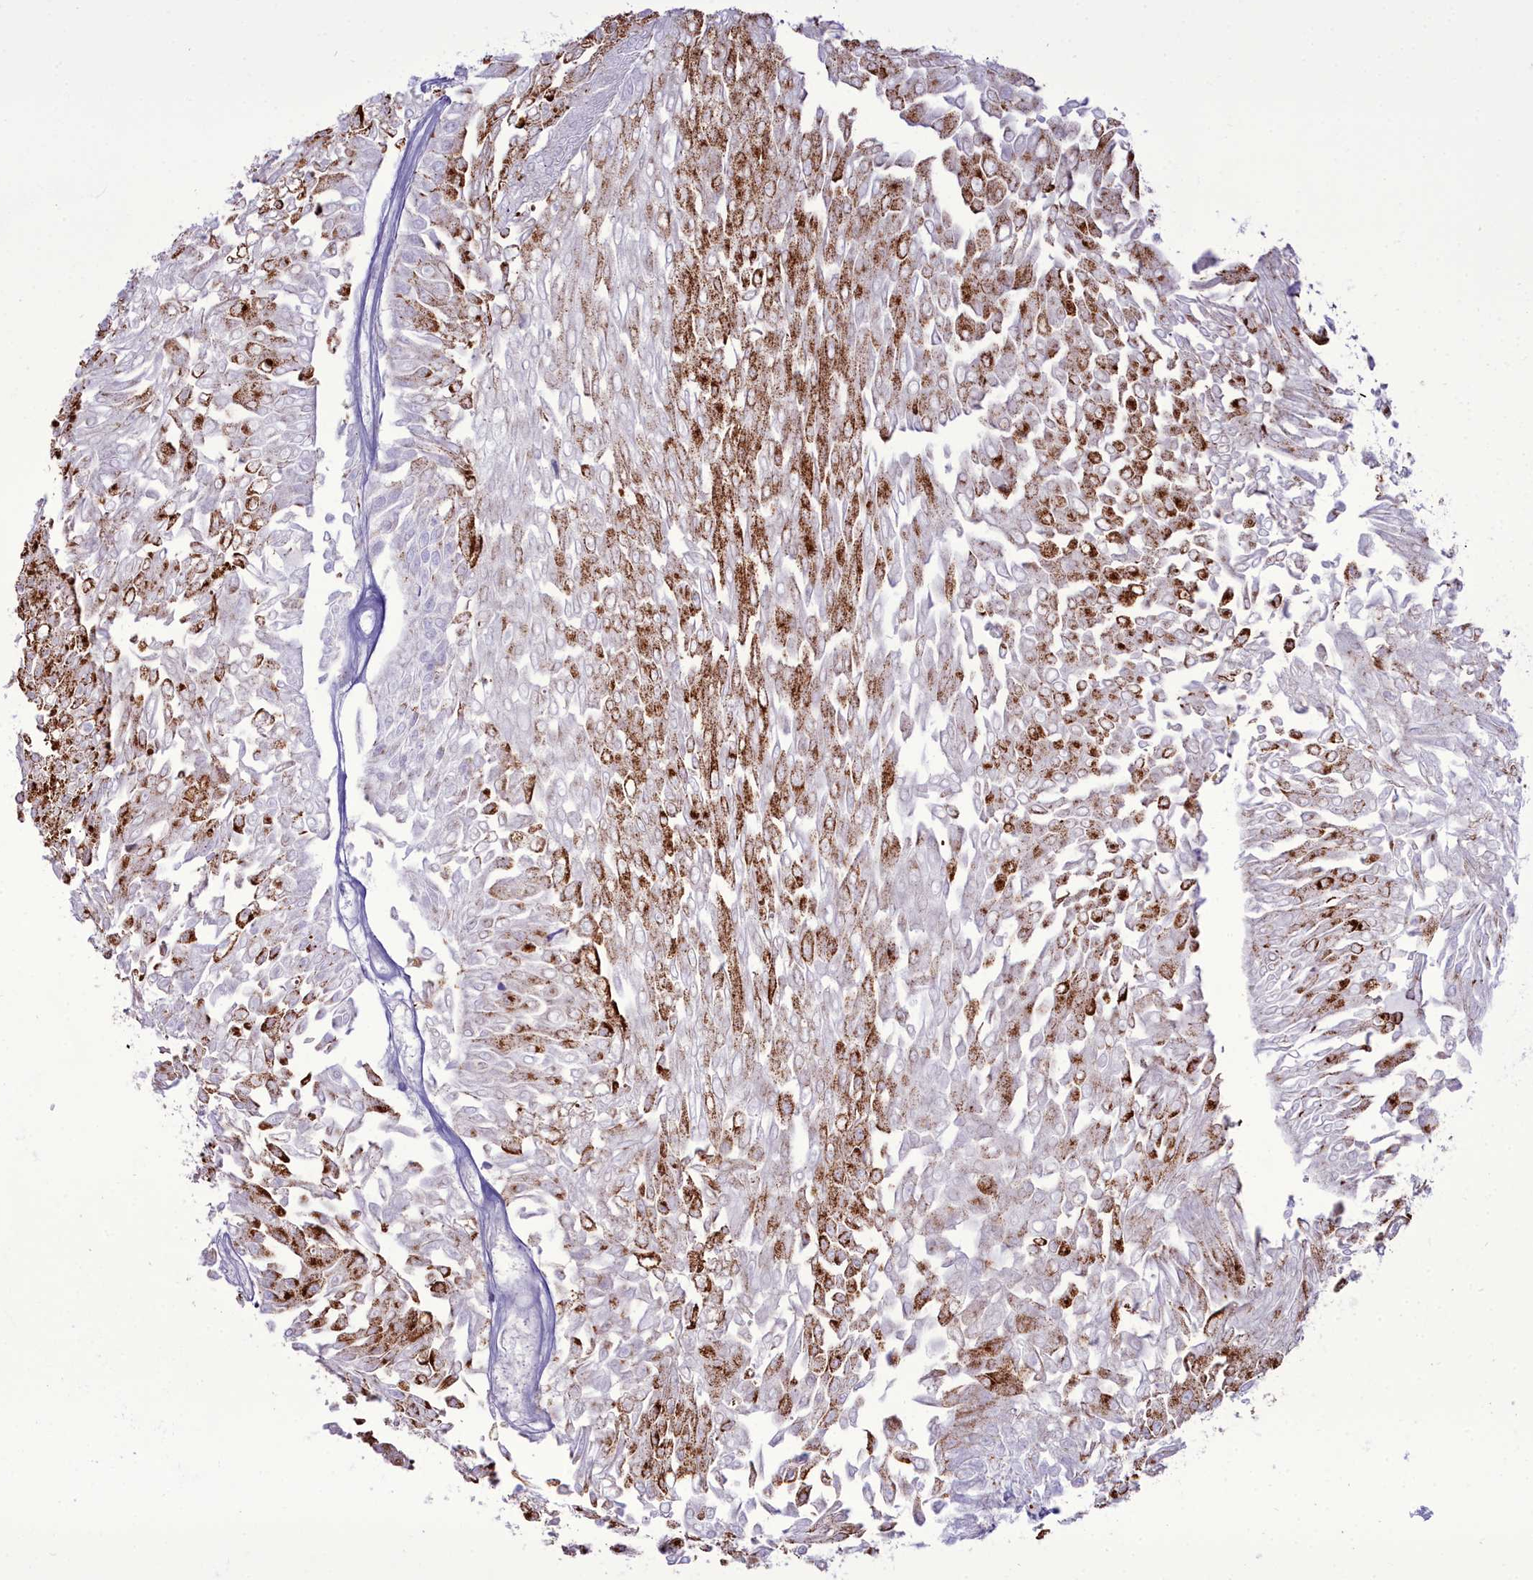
{"staining": {"intensity": "strong", "quantity": "25%-75%", "location": "cytoplasmic/membranous"}, "tissue": "urothelial cancer", "cell_type": "Tumor cells", "image_type": "cancer", "snomed": [{"axis": "morphology", "description": "Urothelial carcinoma, Low grade"}, {"axis": "topography", "description": "Urinary bladder"}], "caption": "Protein staining of urothelial cancer tissue shows strong cytoplasmic/membranous positivity in approximately 25%-75% of tumor cells.", "gene": "OSTN", "patient": {"sex": "male", "age": 67}}